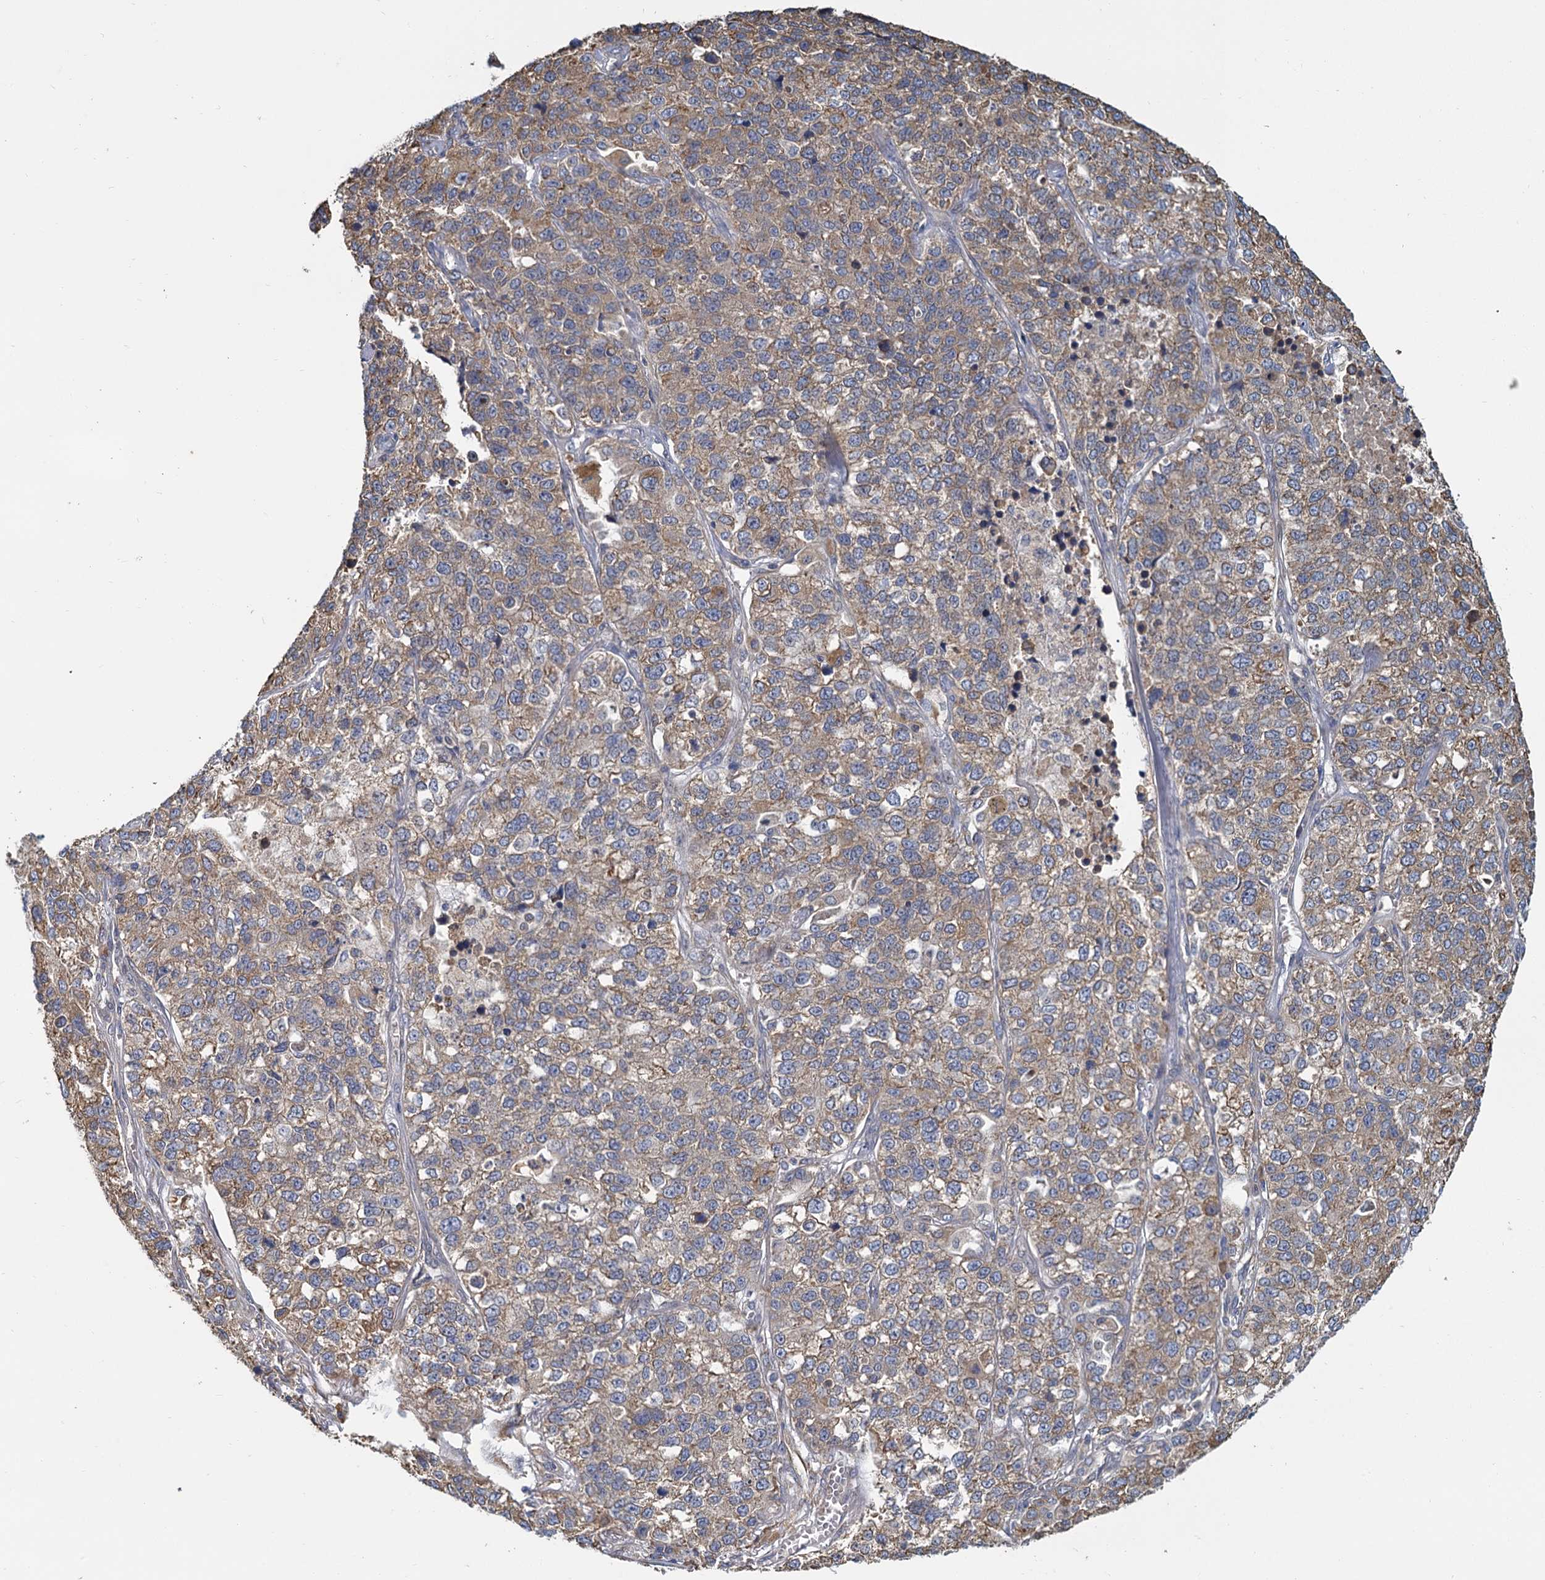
{"staining": {"intensity": "moderate", "quantity": ">75%", "location": "cytoplasmic/membranous"}, "tissue": "lung cancer", "cell_type": "Tumor cells", "image_type": "cancer", "snomed": [{"axis": "morphology", "description": "Adenocarcinoma, NOS"}, {"axis": "topography", "description": "Lung"}], "caption": "Immunohistochemical staining of human adenocarcinoma (lung) exhibits medium levels of moderate cytoplasmic/membranous protein positivity in about >75% of tumor cells.", "gene": "LRRC51", "patient": {"sex": "male", "age": 49}}